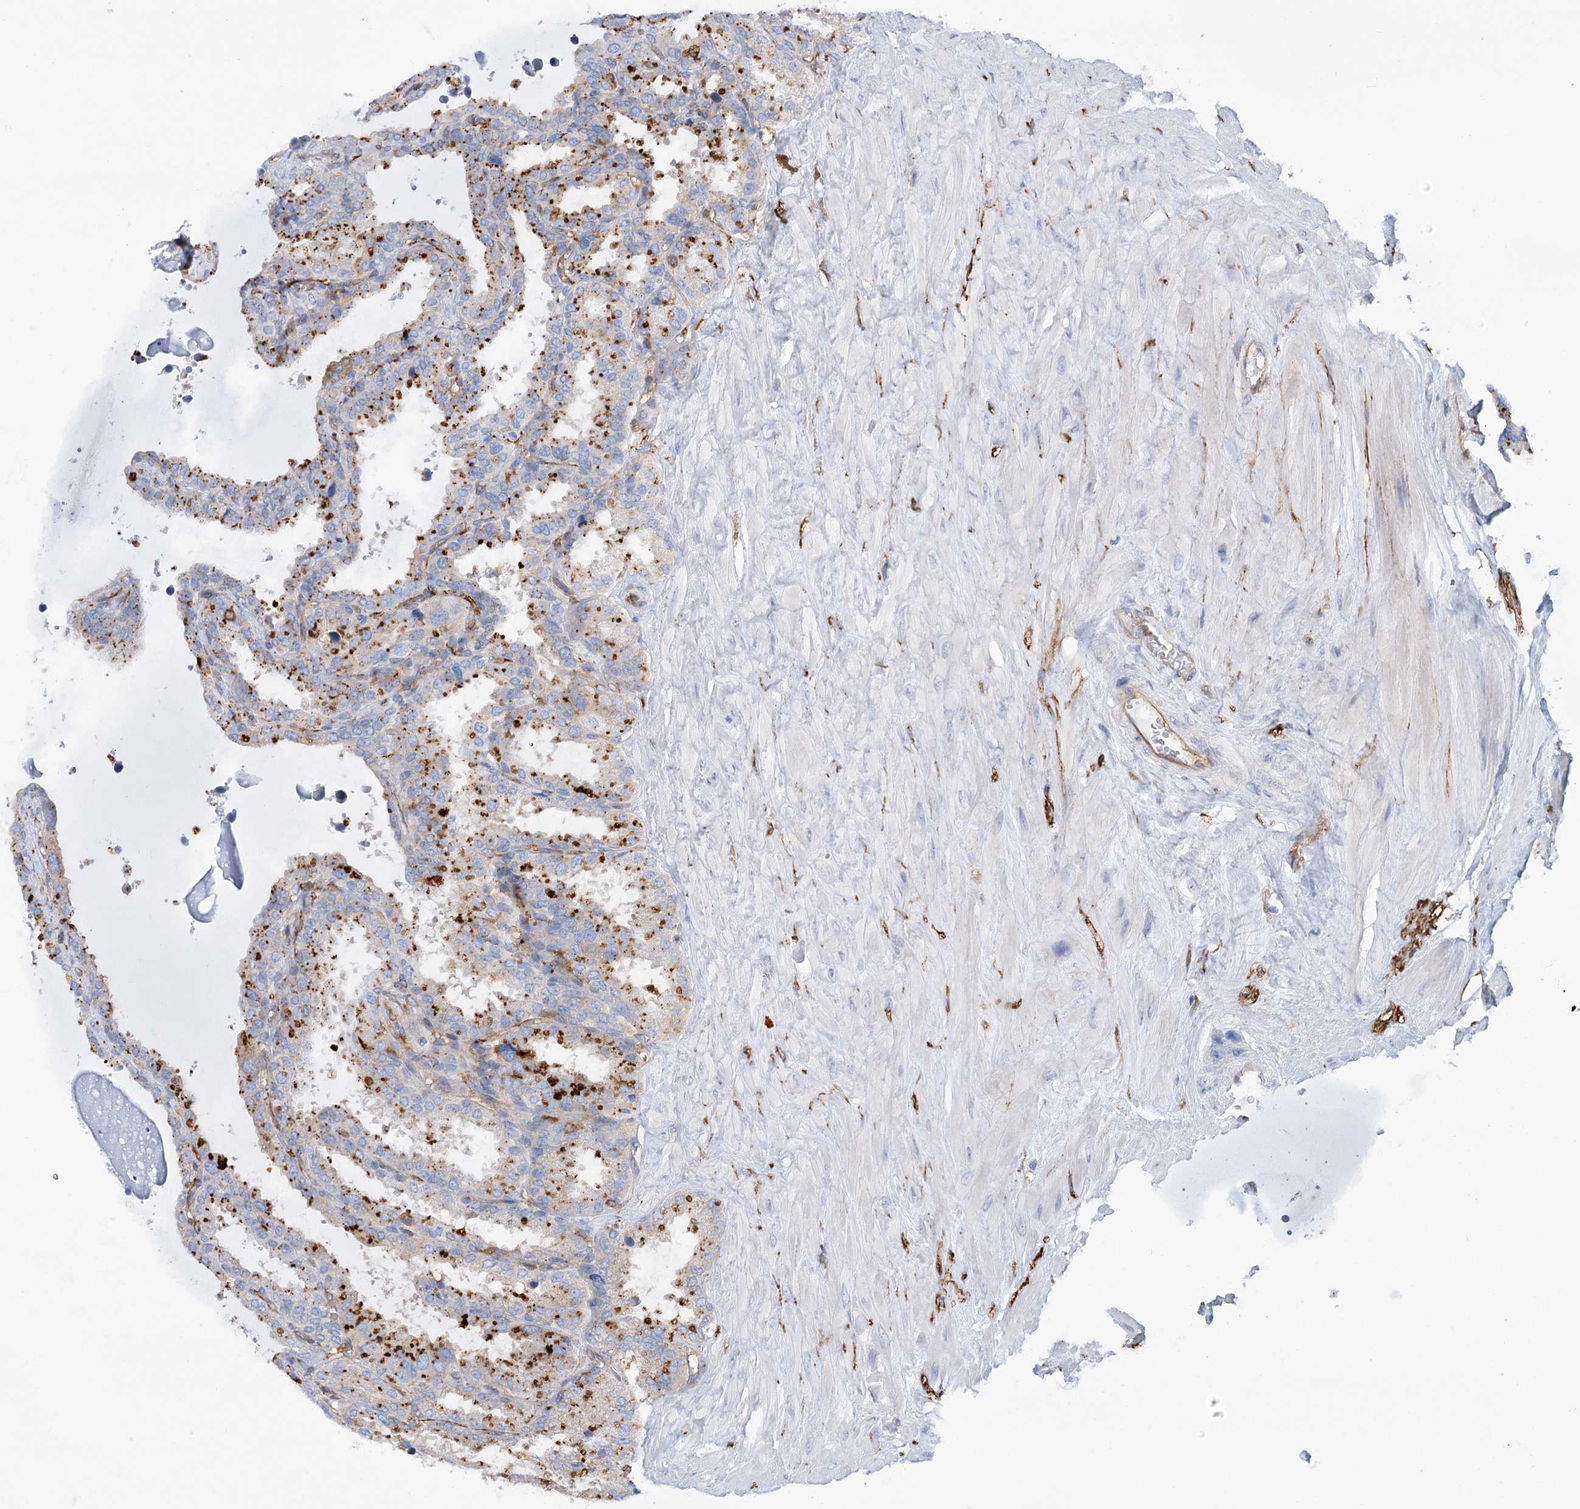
{"staining": {"intensity": "negative", "quantity": "none", "location": "none"}, "tissue": "seminal vesicle", "cell_type": "Glandular cells", "image_type": "normal", "snomed": [{"axis": "morphology", "description": "Normal tissue, NOS"}, {"axis": "topography", "description": "Seminal veicle"}], "caption": "IHC micrograph of benign seminal vesicle: human seminal vesicle stained with DAB reveals no significant protein positivity in glandular cells. Brightfield microscopy of immunohistochemistry stained with DAB (brown) and hematoxylin (blue), captured at high magnification.", "gene": "GUSB", "patient": {"sex": "male", "age": 46}}